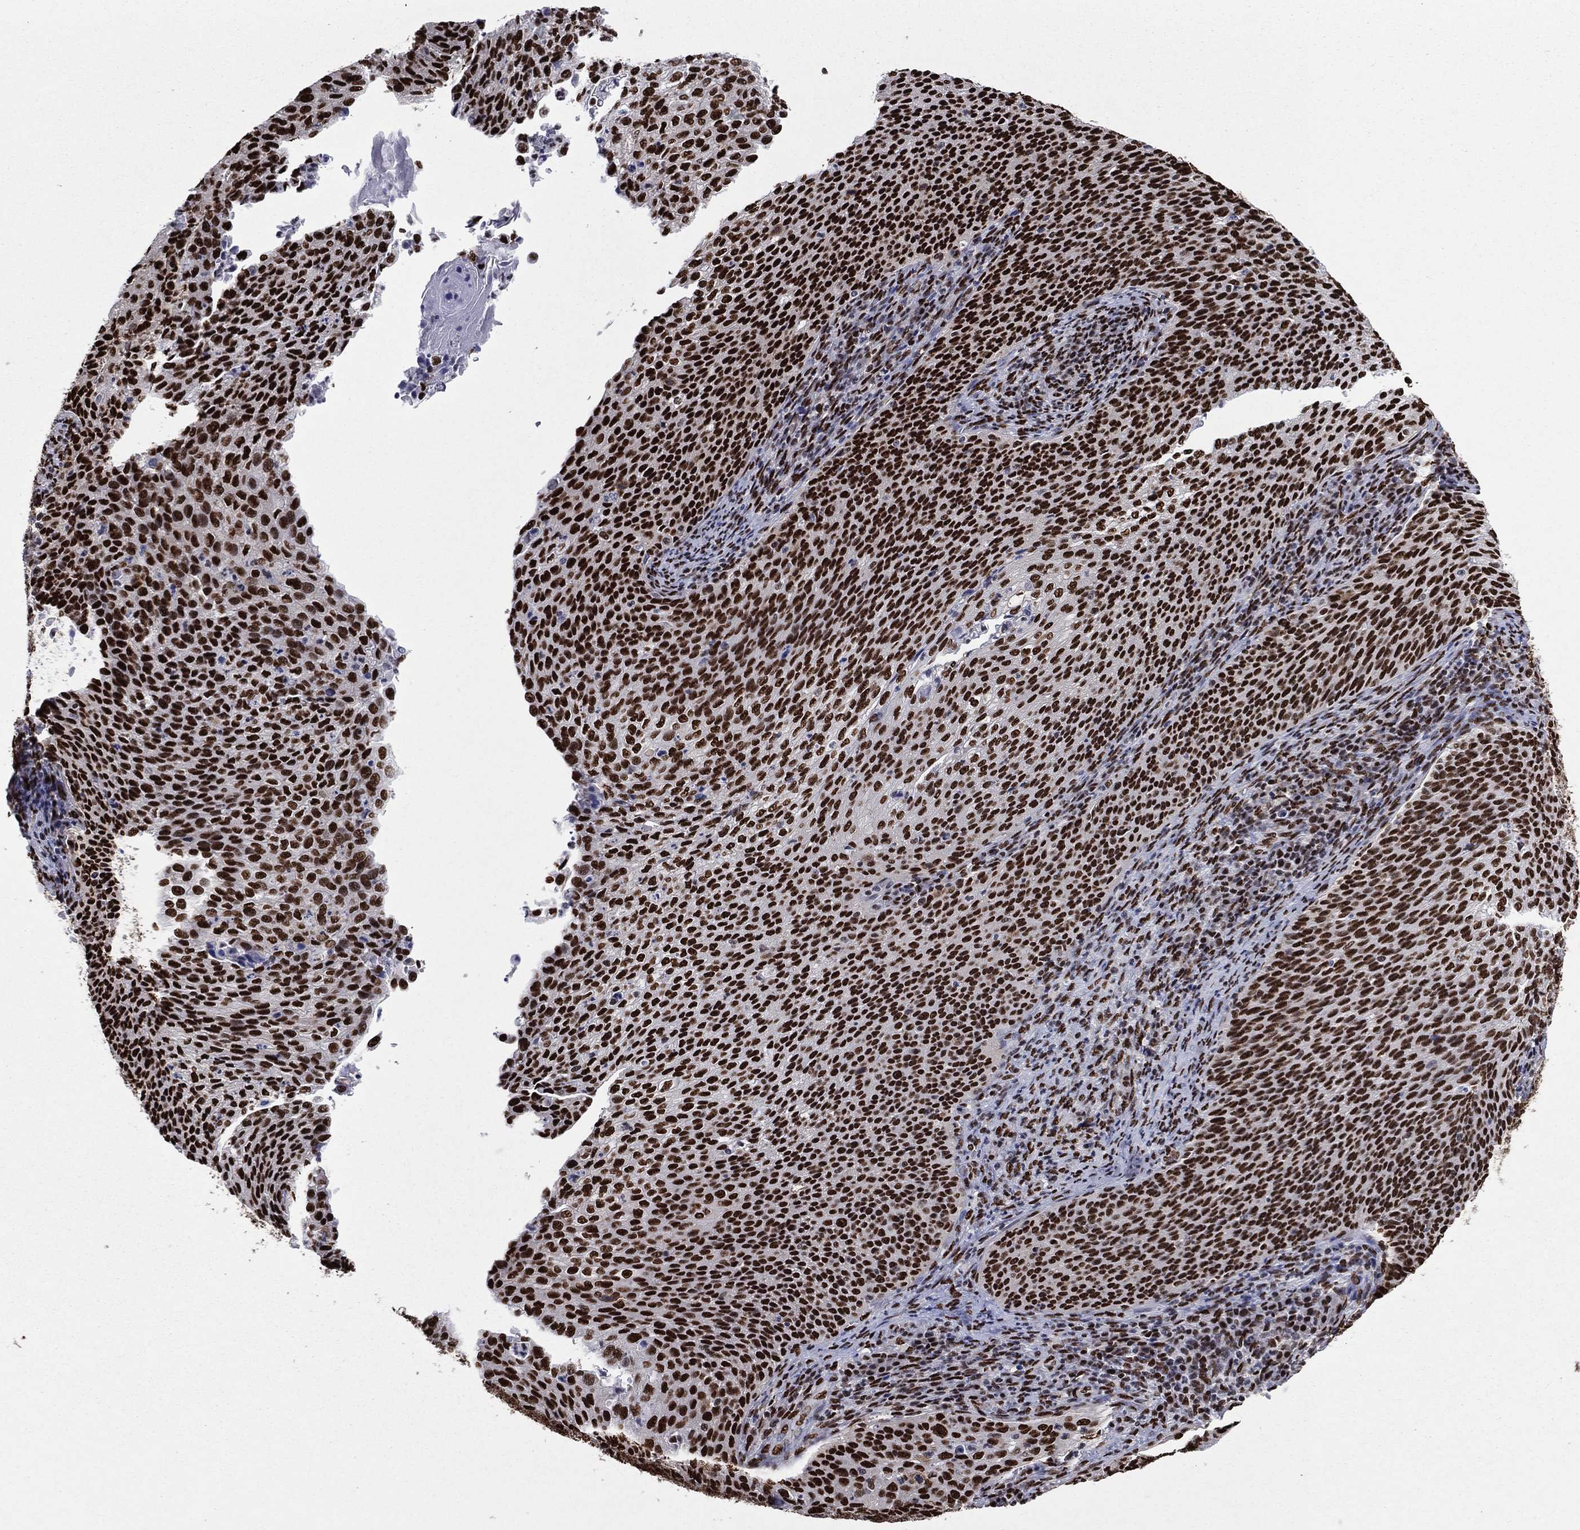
{"staining": {"intensity": "strong", "quantity": ">75%", "location": "nuclear"}, "tissue": "cervical cancer", "cell_type": "Tumor cells", "image_type": "cancer", "snomed": [{"axis": "morphology", "description": "Squamous cell carcinoma, NOS"}, {"axis": "topography", "description": "Cervix"}], "caption": "Protein staining shows strong nuclear staining in about >75% of tumor cells in cervical squamous cell carcinoma.", "gene": "TP53BP1", "patient": {"sex": "female", "age": 52}}